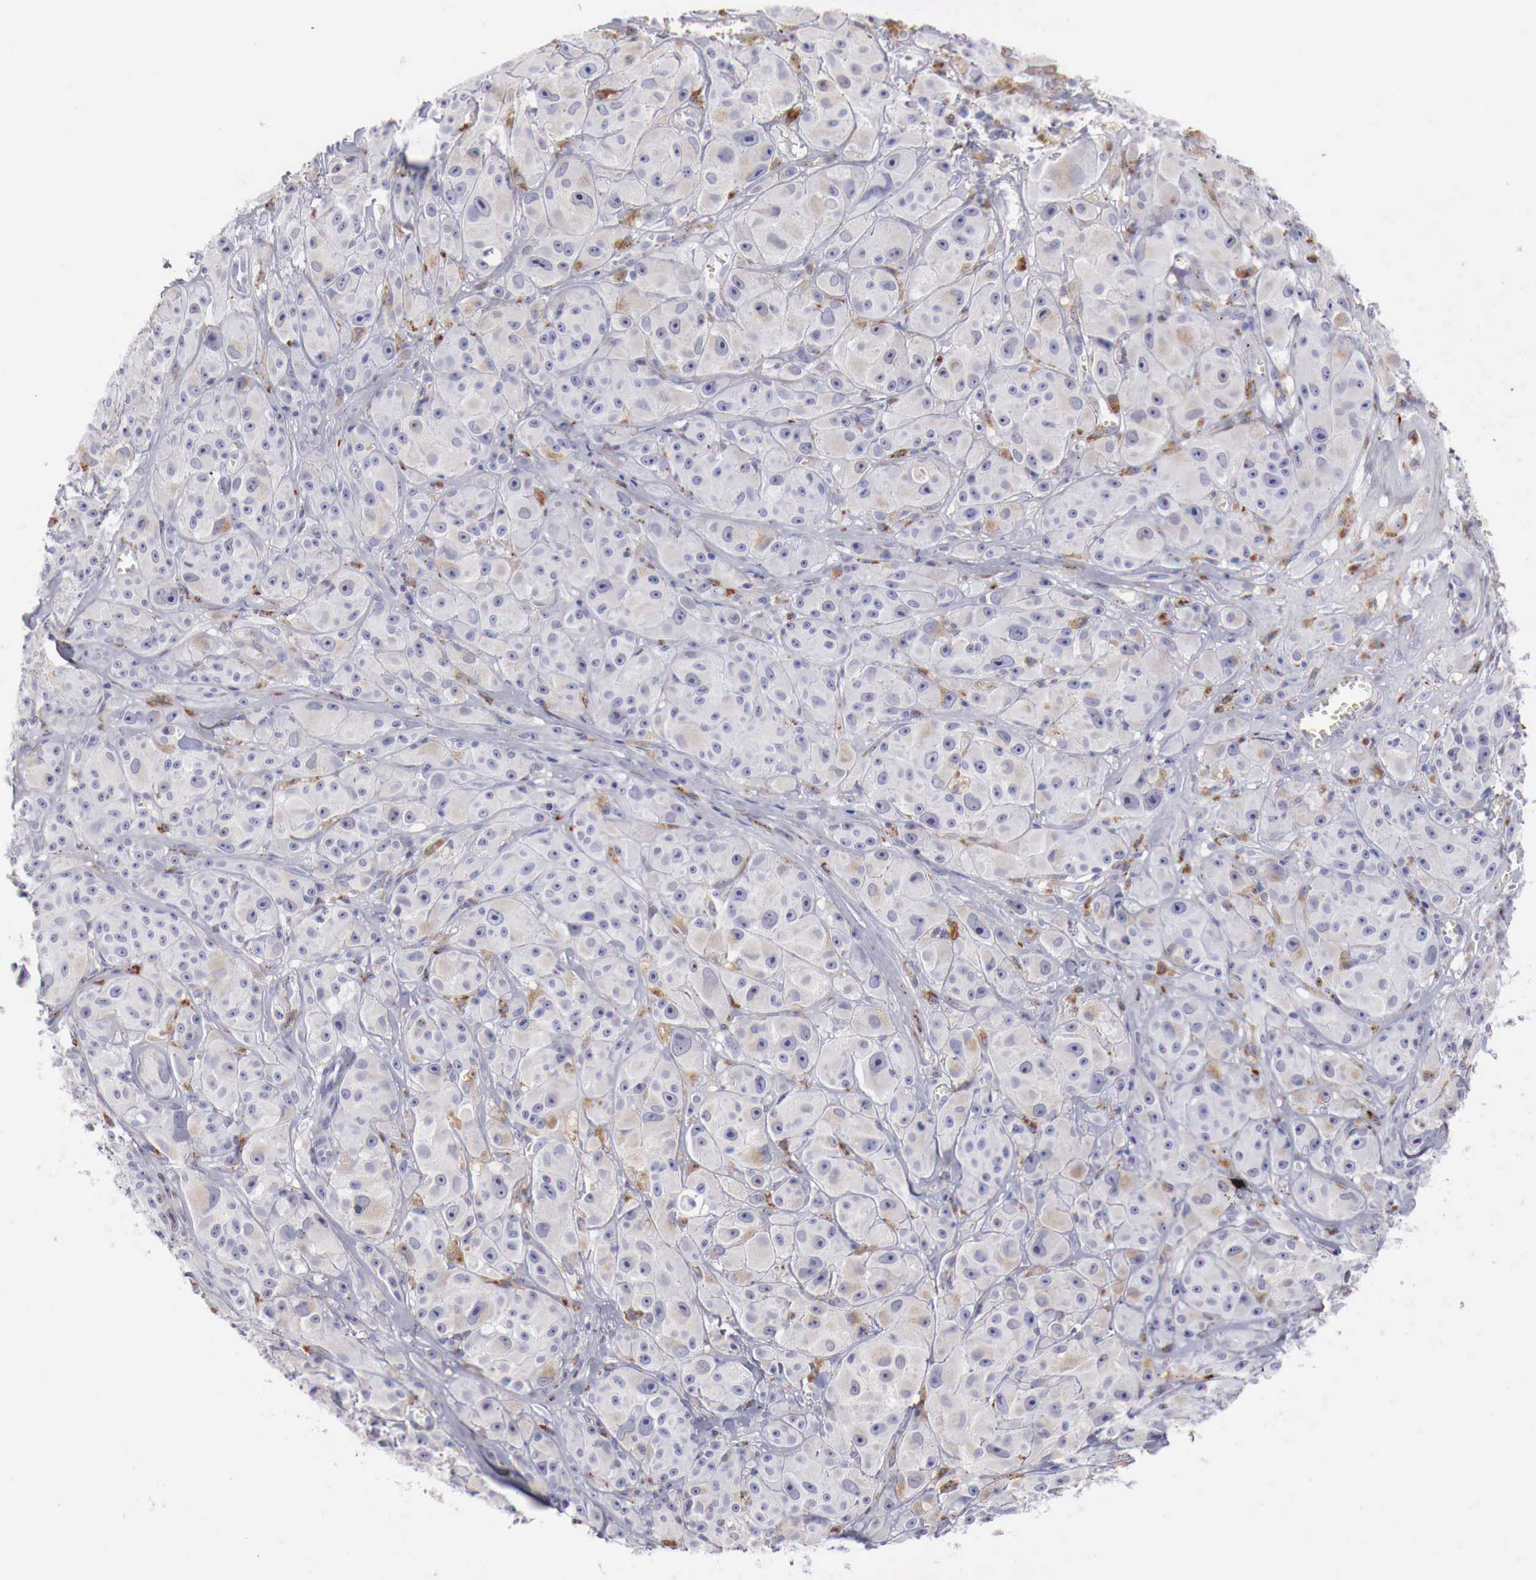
{"staining": {"intensity": "weak", "quantity": "<25%", "location": "cytoplasmic/membranous"}, "tissue": "melanoma", "cell_type": "Tumor cells", "image_type": "cancer", "snomed": [{"axis": "morphology", "description": "Malignant melanoma, NOS"}, {"axis": "topography", "description": "Skin"}], "caption": "Protein analysis of malignant melanoma exhibits no significant positivity in tumor cells. (DAB immunohistochemistry (IHC) visualized using brightfield microscopy, high magnification).", "gene": "GLA", "patient": {"sex": "male", "age": 56}}